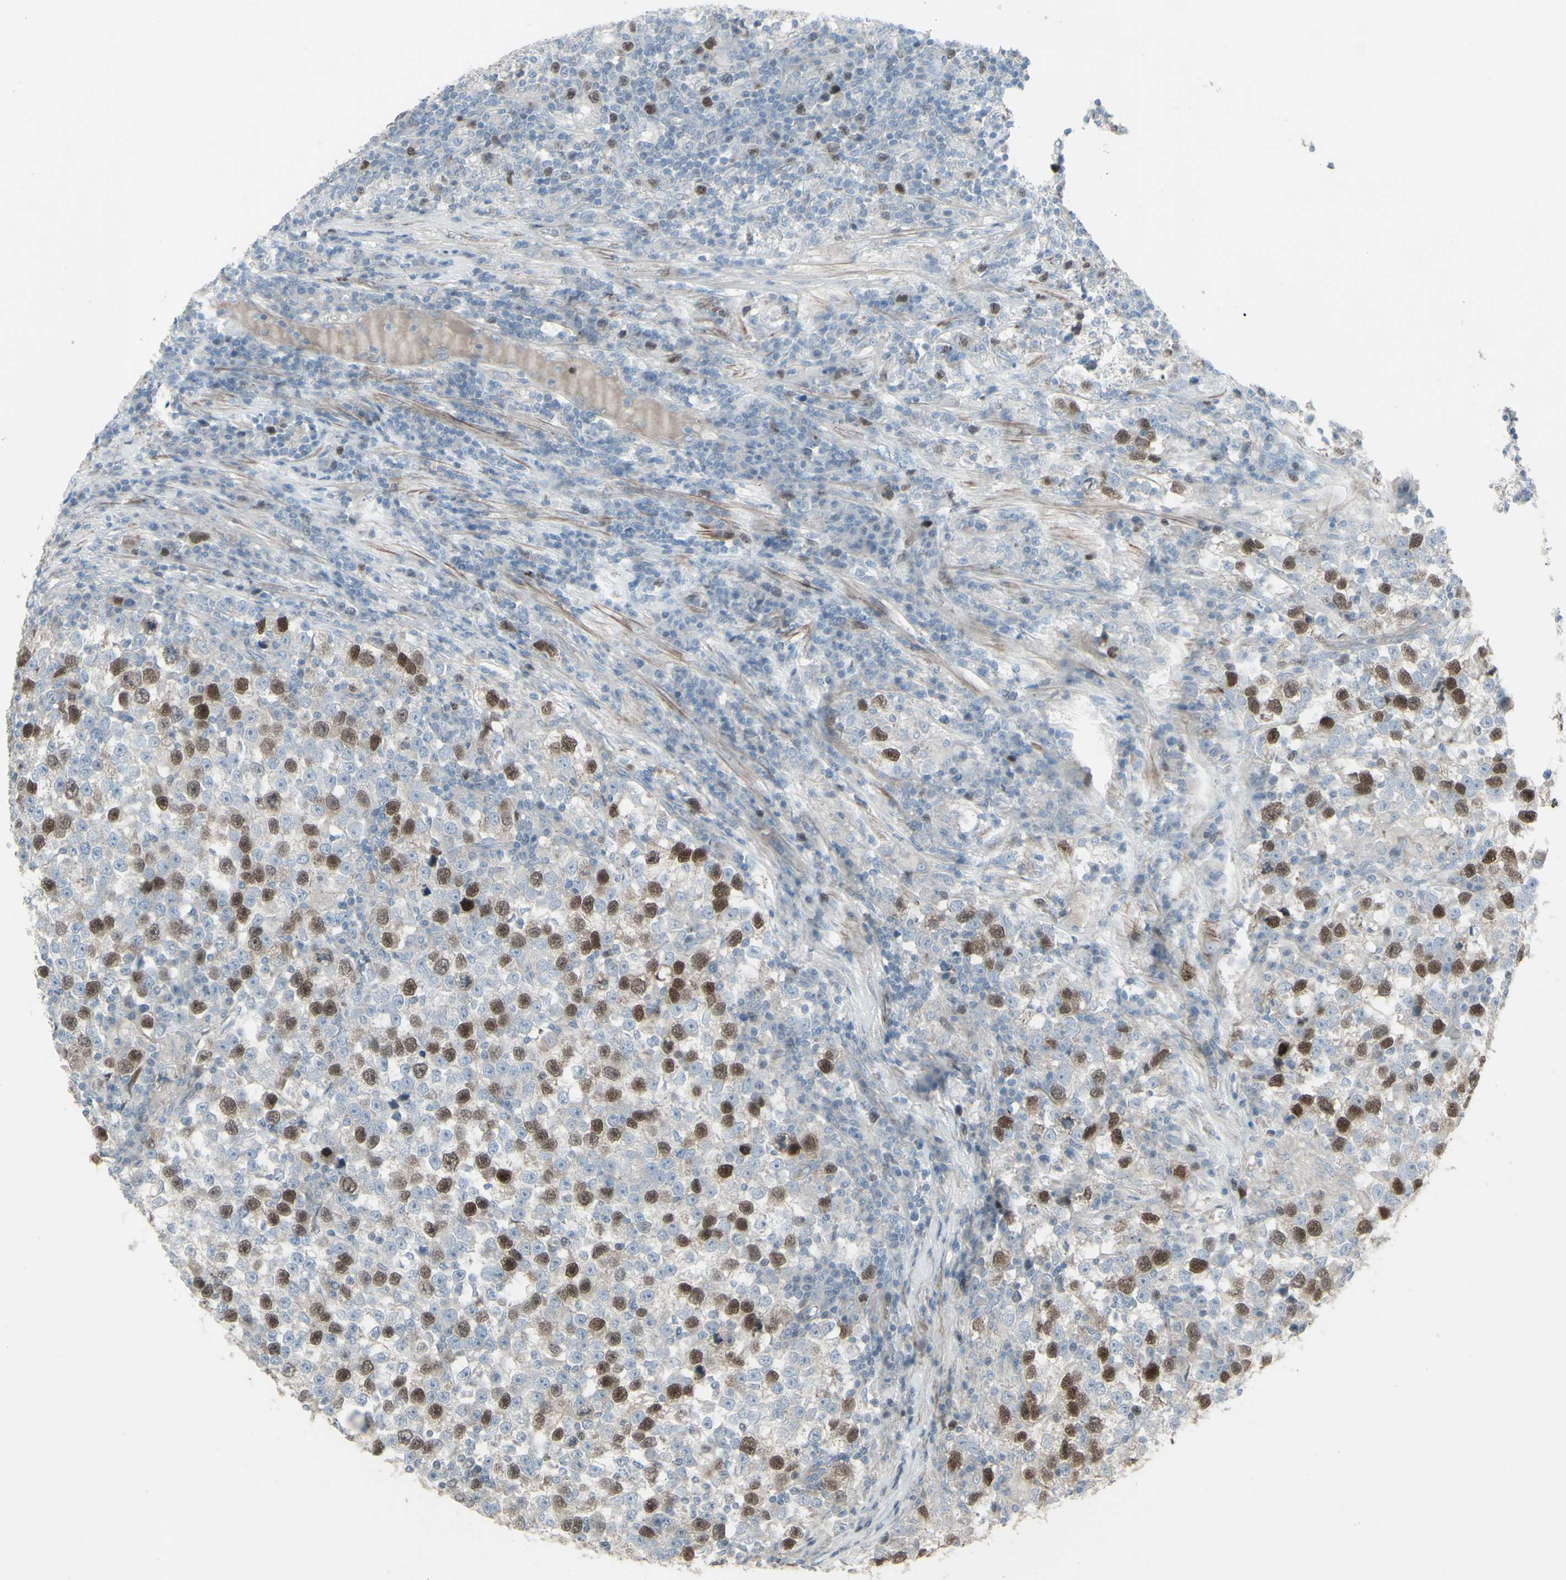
{"staining": {"intensity": "strong", "quantity": "25%-75%", "location": "nuclear"}, "tissue": "testis cancer", "cell_type": "Tumor cells", "image_type": "cancer", "snomed": [{"axis": "morphology", "description": "Seminoma, NOS"}, {"axis": "topography", "description": "Testis"}], "caption": "Protein expression analysis of human seminoma (testis) reveals strong nuclear expression in about 25%-75% of tumor cells.", "gene": "GMNN", "patient": {"sex": "male", "age": 43}}